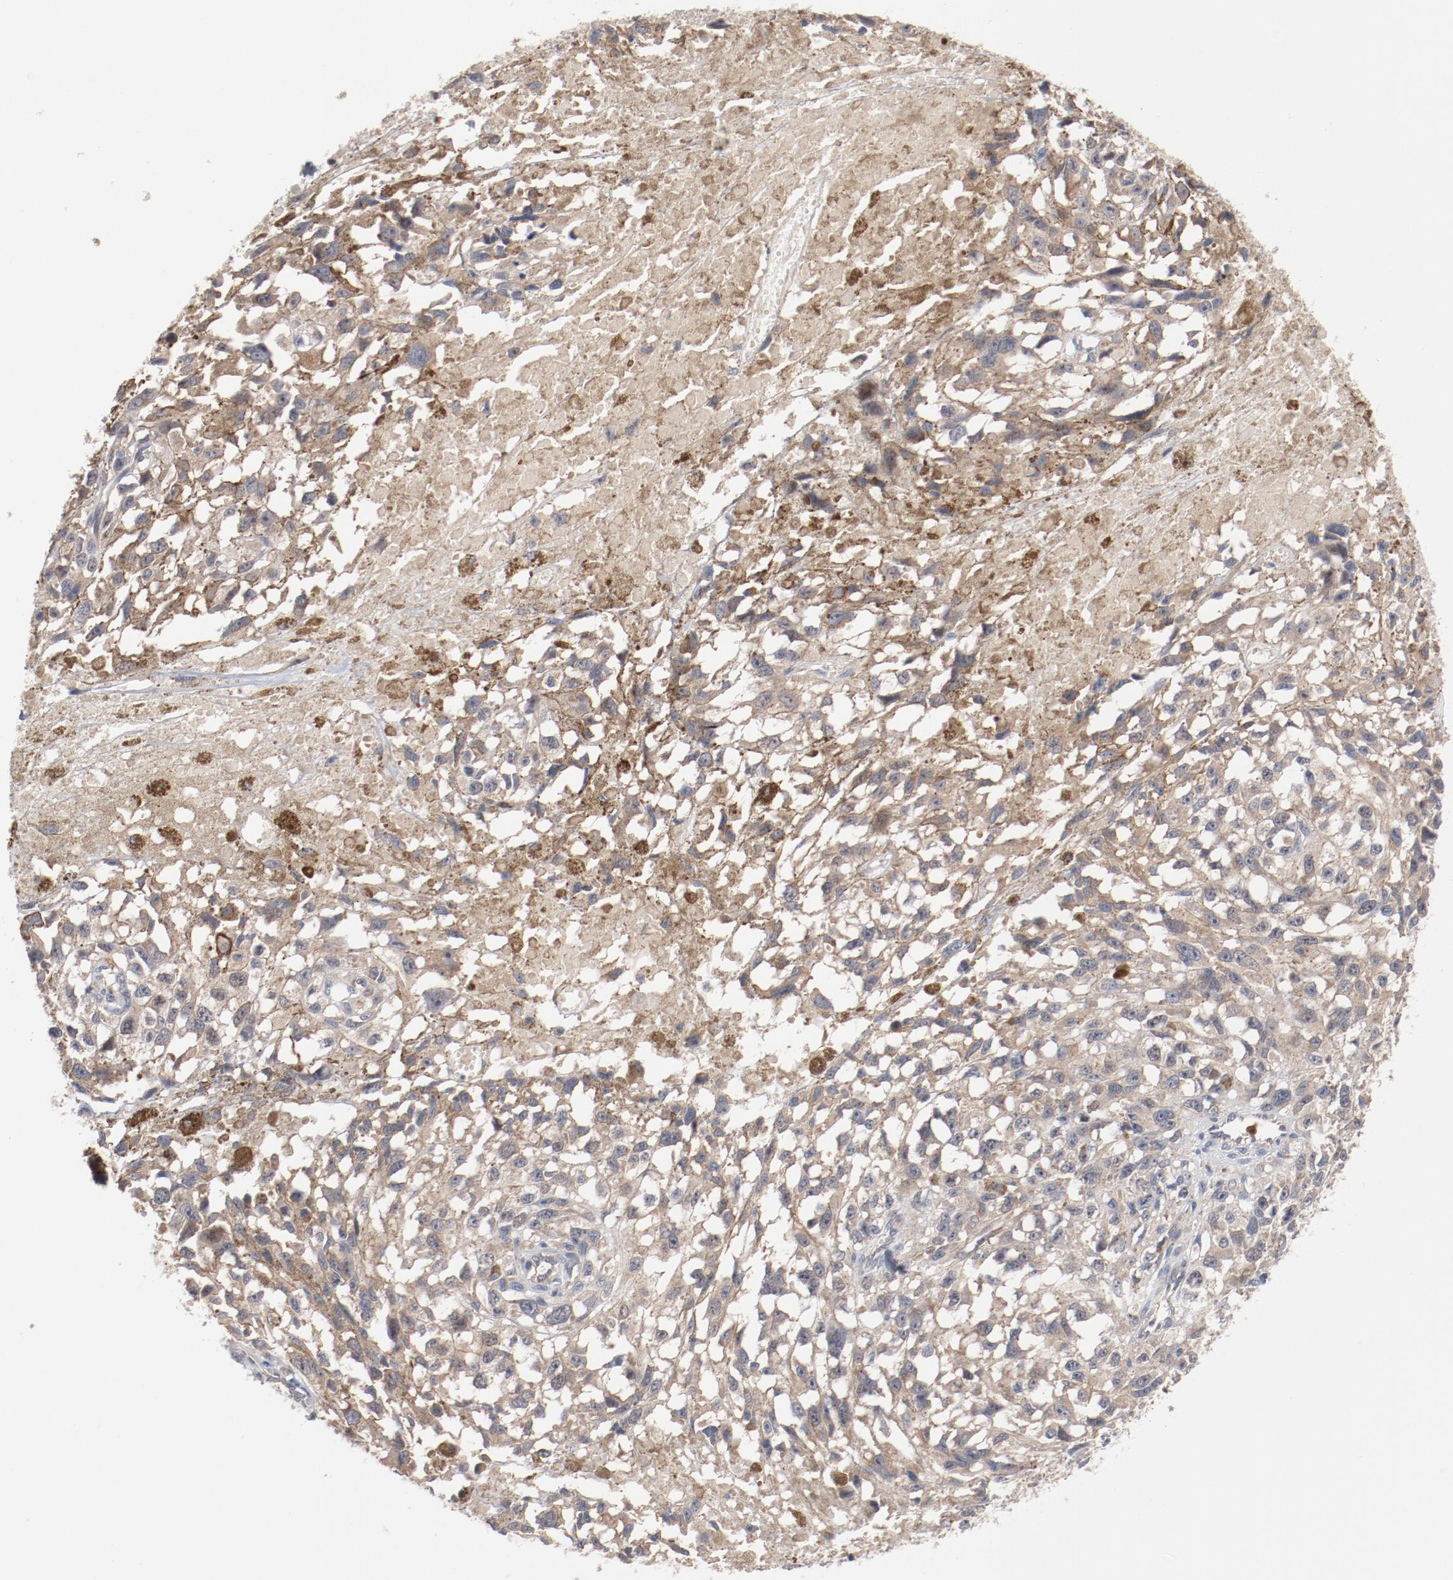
{"staining": {"intensity": "weak", "quantity": ">75%", "location": "cytoplasmic/membranous"}, "tissue": "melanoma", "cell_type": "Tumor cells", "image_type": "cancer", "snomed": [{"axis": "morphology", "description": "Malignant melanoma, Metastatic site"}, {"axis": "topography", "description": "Lymph node"}], "caption": "Approximately >75% of tumor cells in human malignant melanoma (metastatic site) show weak cytoplasmic/membranous protein staining as visualized by brown immunohistochemical staining.", "gene": "RNASE11", "patient": {"sex": "male", "age": 59}}